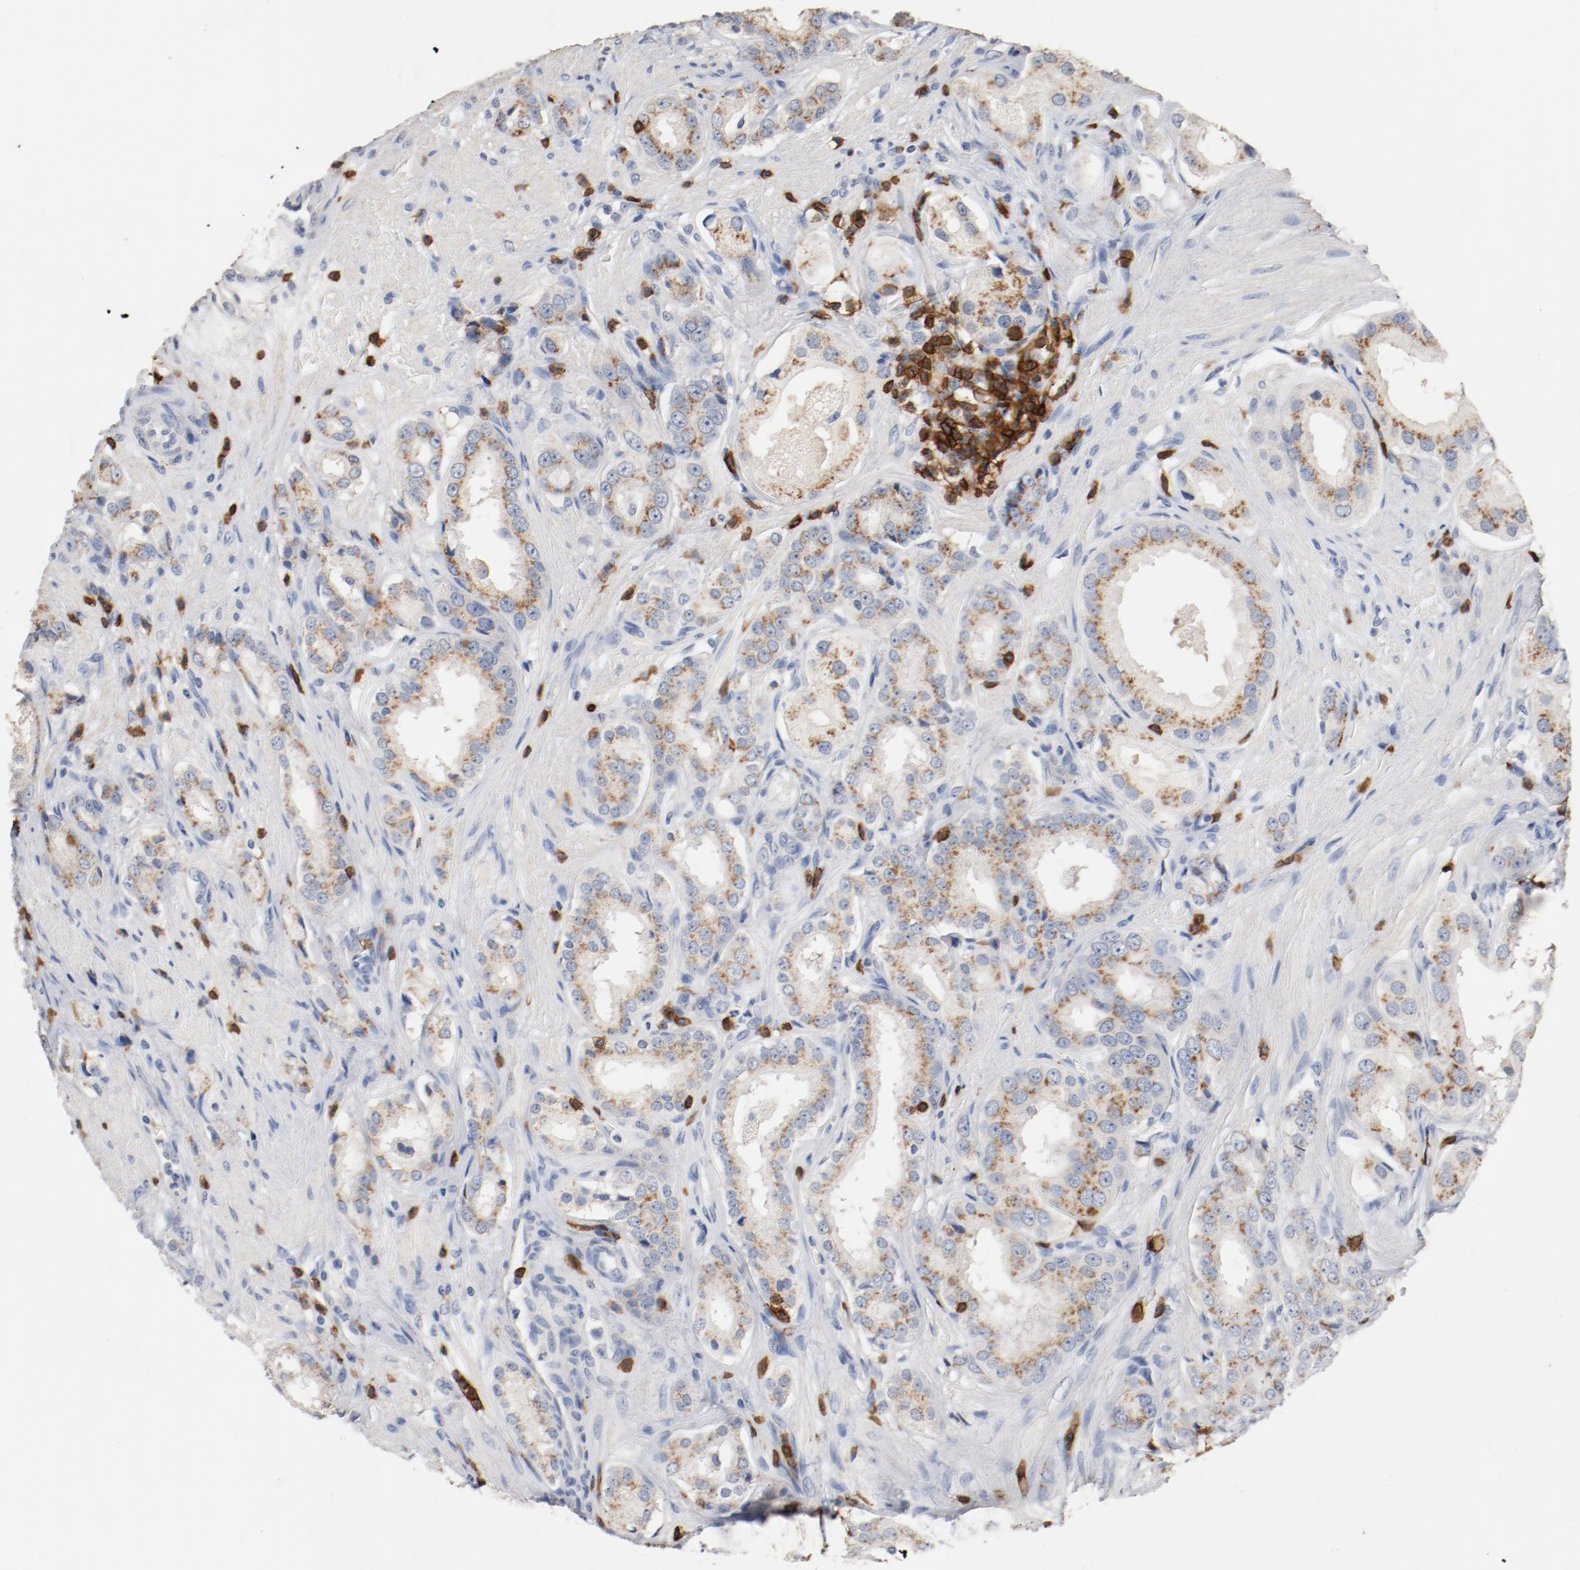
{"staining": {"intensity": "moderate", "quantity": ">75%", "location": "cytoplasmic/membranous"}, "tissue": "prostate cancer", "cell_type": "Tumor cells", "image_type": "cancer", "snomed": [{"axis": "morphology", "description": "Adenocarcinoma, Medium grade"}, {"axis": "topography", "description": "Prostate"}], "caption": "IHC of prostate adenocarcinoma (medium-grade) demonstrates medium levels of moderate cytoplasmic/membranous expression in about >75% of tumor cells.", "gene": "CD247", "patient": {"sex": "male", "age": 53}}